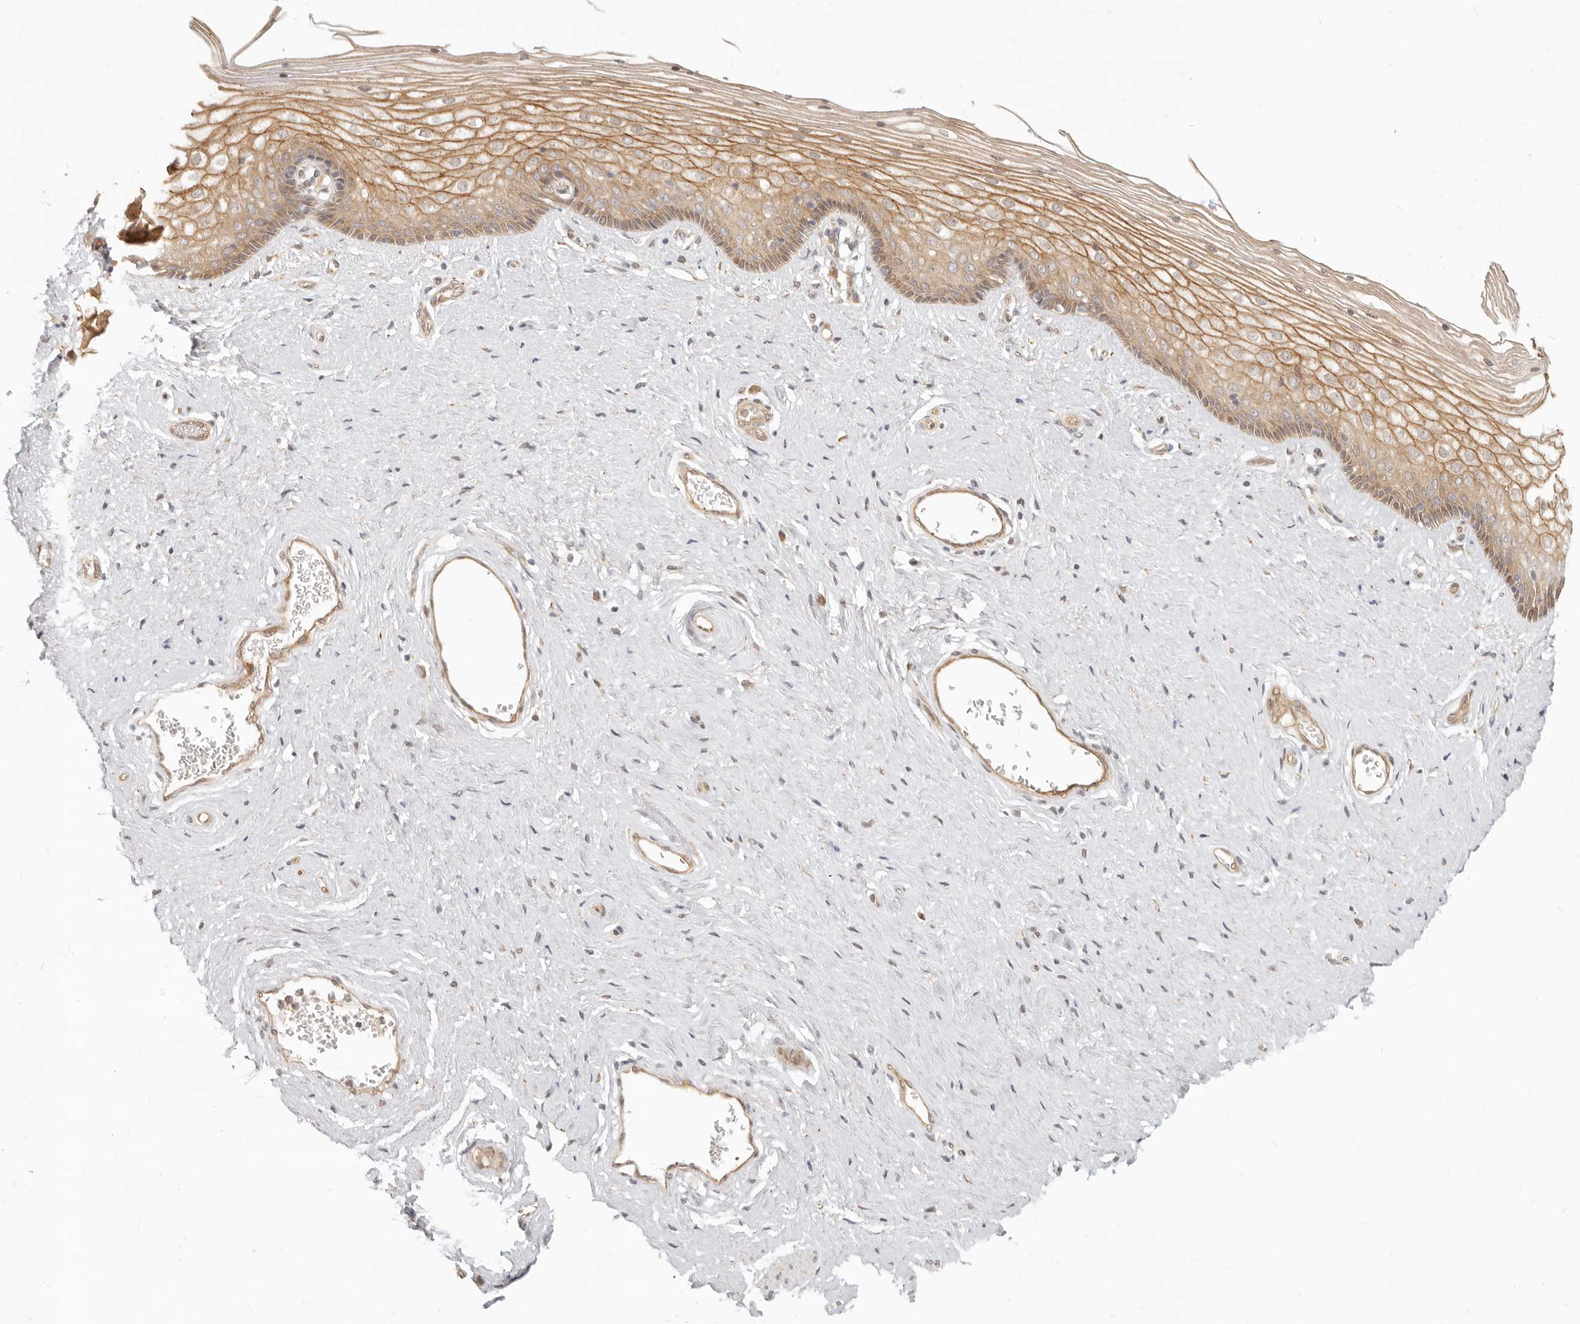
{"staining": {"intensity": "moderate", "quantity": ">75%", "location": "cytoplasmic/membranous"}, "tissue": "vagina", "cell_type": "Squamous epithelial cells", "image_type": "normal", "snomed": [{"axis": "morphology", "description": "Normal tissue, NOS"}, {"axis": "topography", "description": "Vagina"}], "caption": "IHC (DAB) staining of normal human vagina shows moderate cytoplasmic/membranous protein positivity in about >75% of squamous epithelial cells. Using DAB (brown) and hematoxylin (blue) stains, captured at high magnification using brightfield microscopy.", "gene": "TUFT1", "patient": {"sex": "female", "age": 46}}